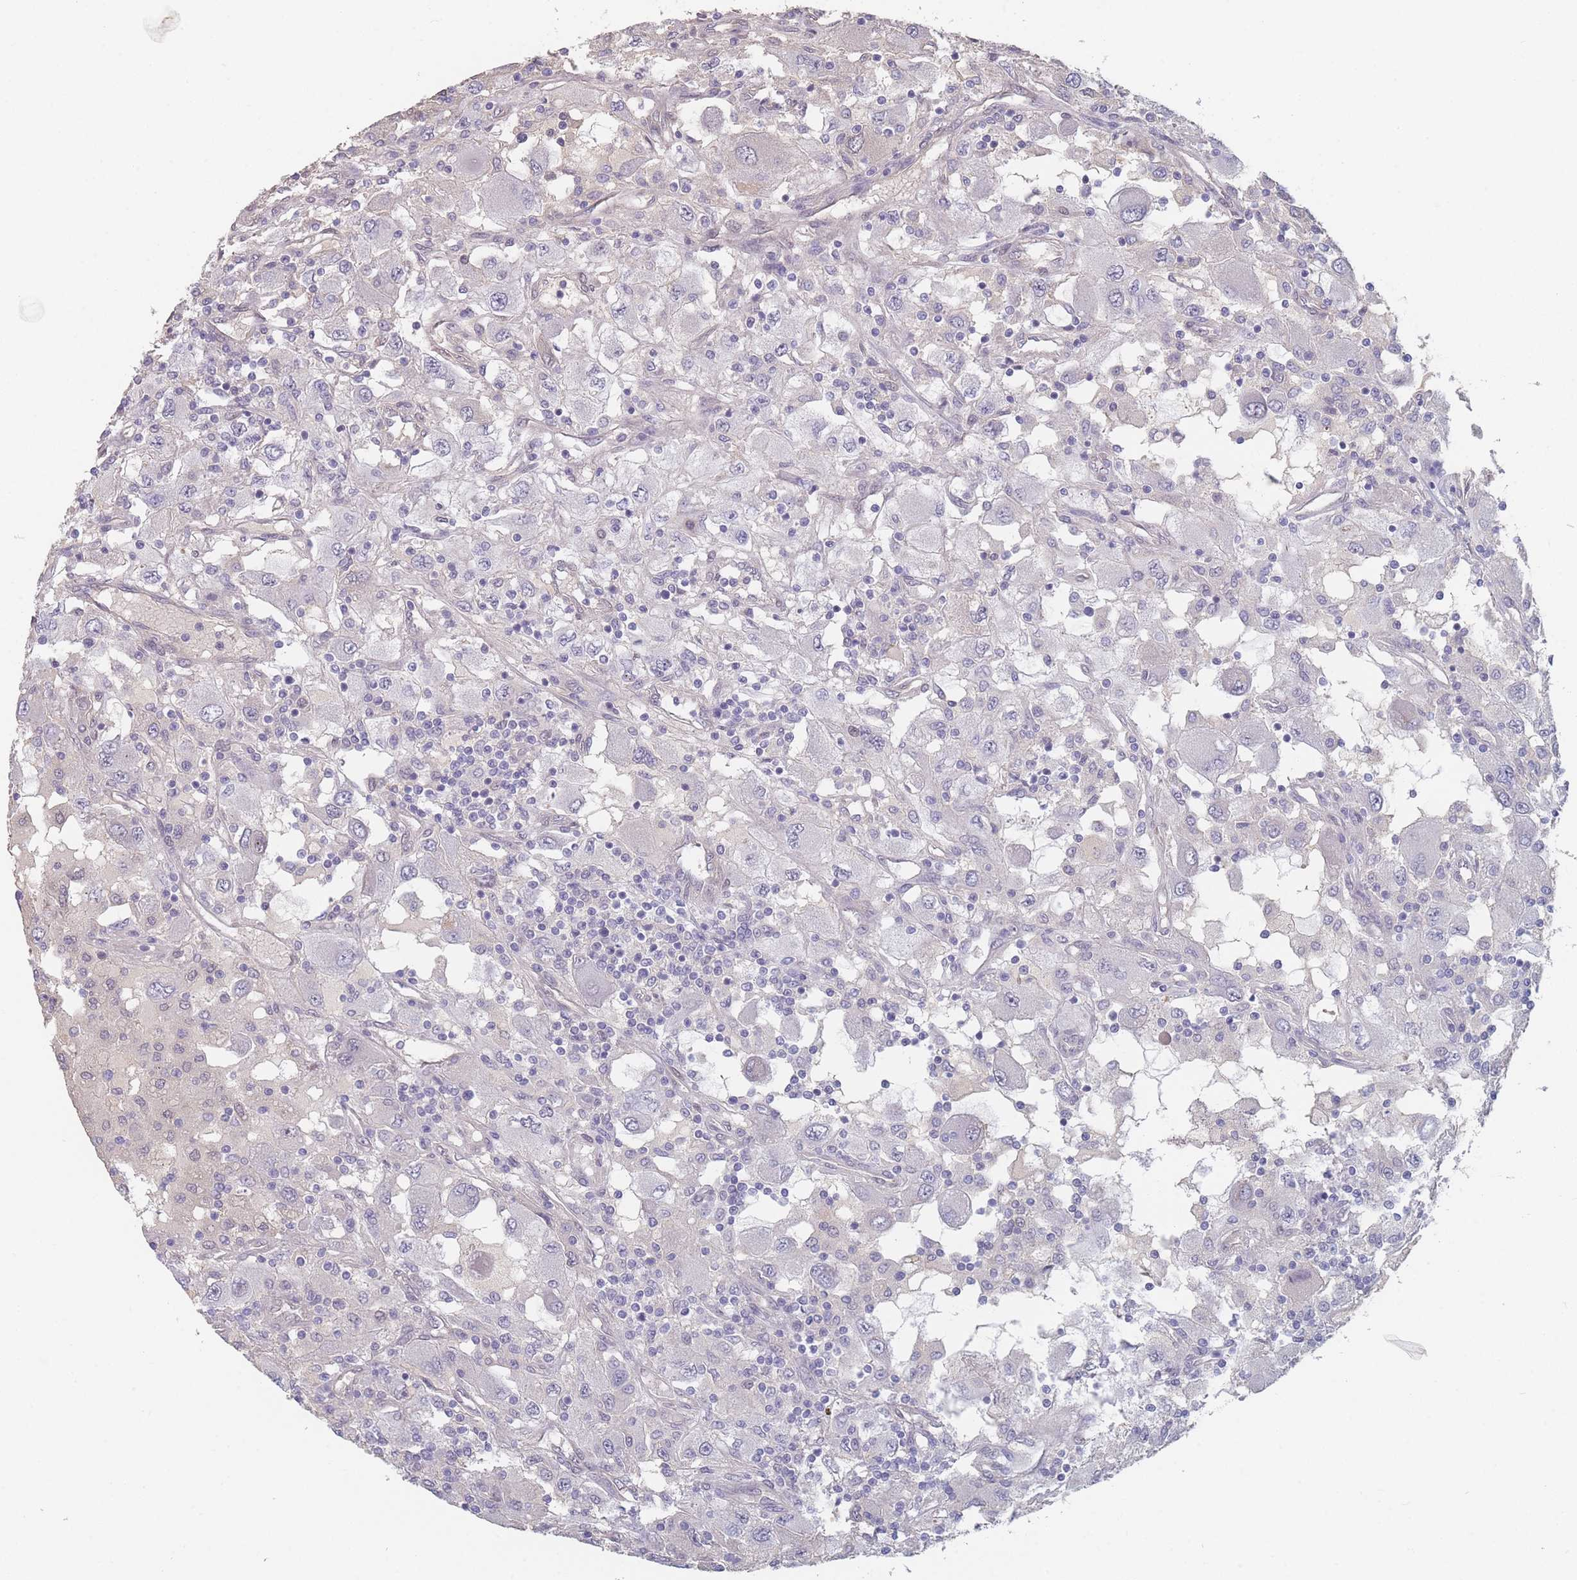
{"staining": {"intensity": "negative", "quantity": "none", "location": "none"}, "tissue": "renal cancer", "cell_type": "Tumor cells", "image_type": "cancer", "snomed": [{"axis": "morphology", "description": "Adenocarcinoma, NOS"}, {"axis": "topography", "description": "Kidney"}], "caption": "Immunohistochemistry micrograph of neoplastic tissue: renal adenocarcinoma stained with DAB shows no significant protein expression in tumor cells.", "gene": "ANKRD10", "patient": {"sex": "female", "age": 67}}